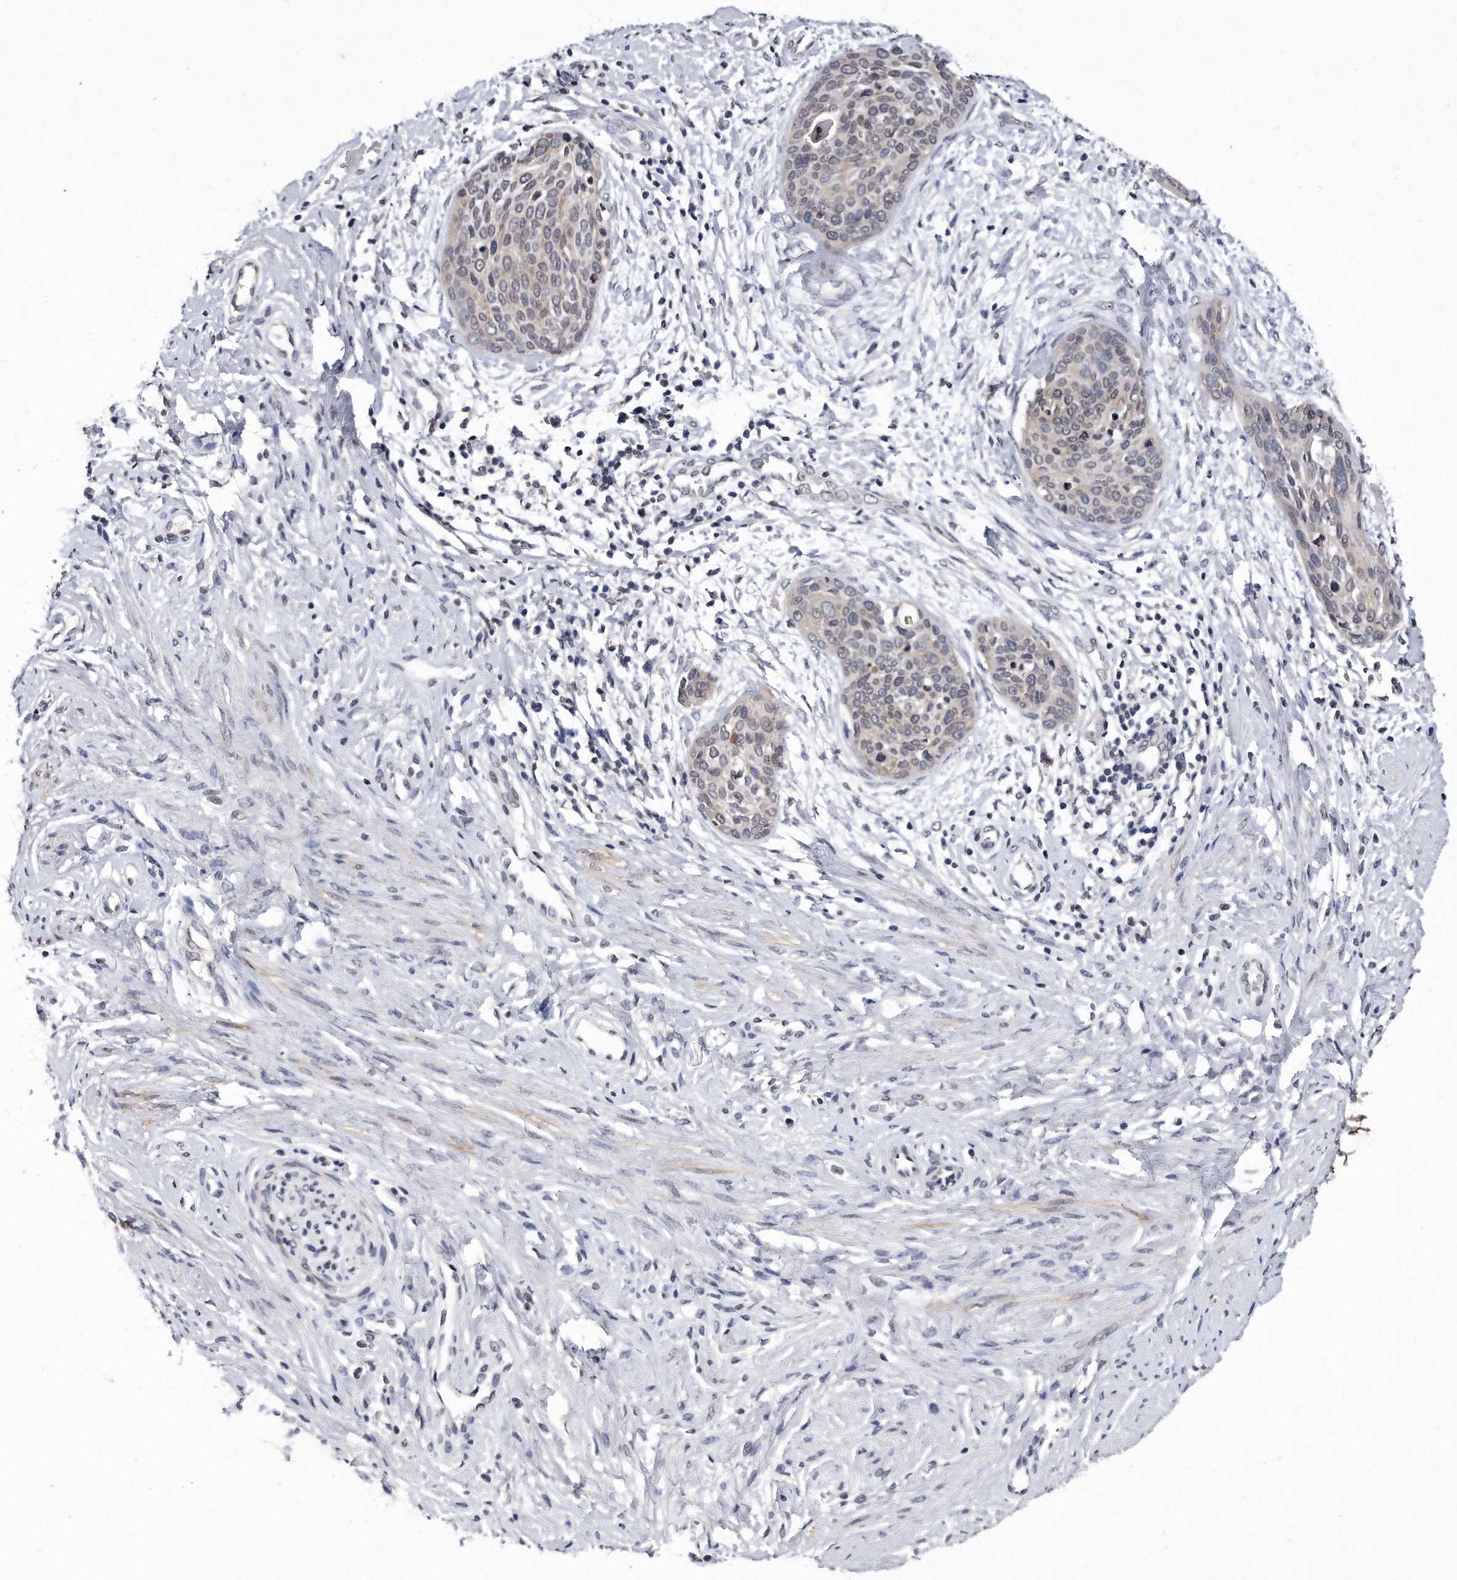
{"staining": {"intensity": "negative", "quantity": "none", "location": "none"}, "tissue": "cervical cancer", "cell_type": "Tumor cells", "image_type": "cancer", "snomed": [{"axis": "morphology", "description": "Squamous cell carcinoma, NOS"}, {"axis": "topography", "description": "Cervix"}], "caption": "The image displays no significant positivity in tumor cells of cervical squamous cell carcinoma.", "gene": "DAB1", "patient": {"sex": "female", "age": 37}}